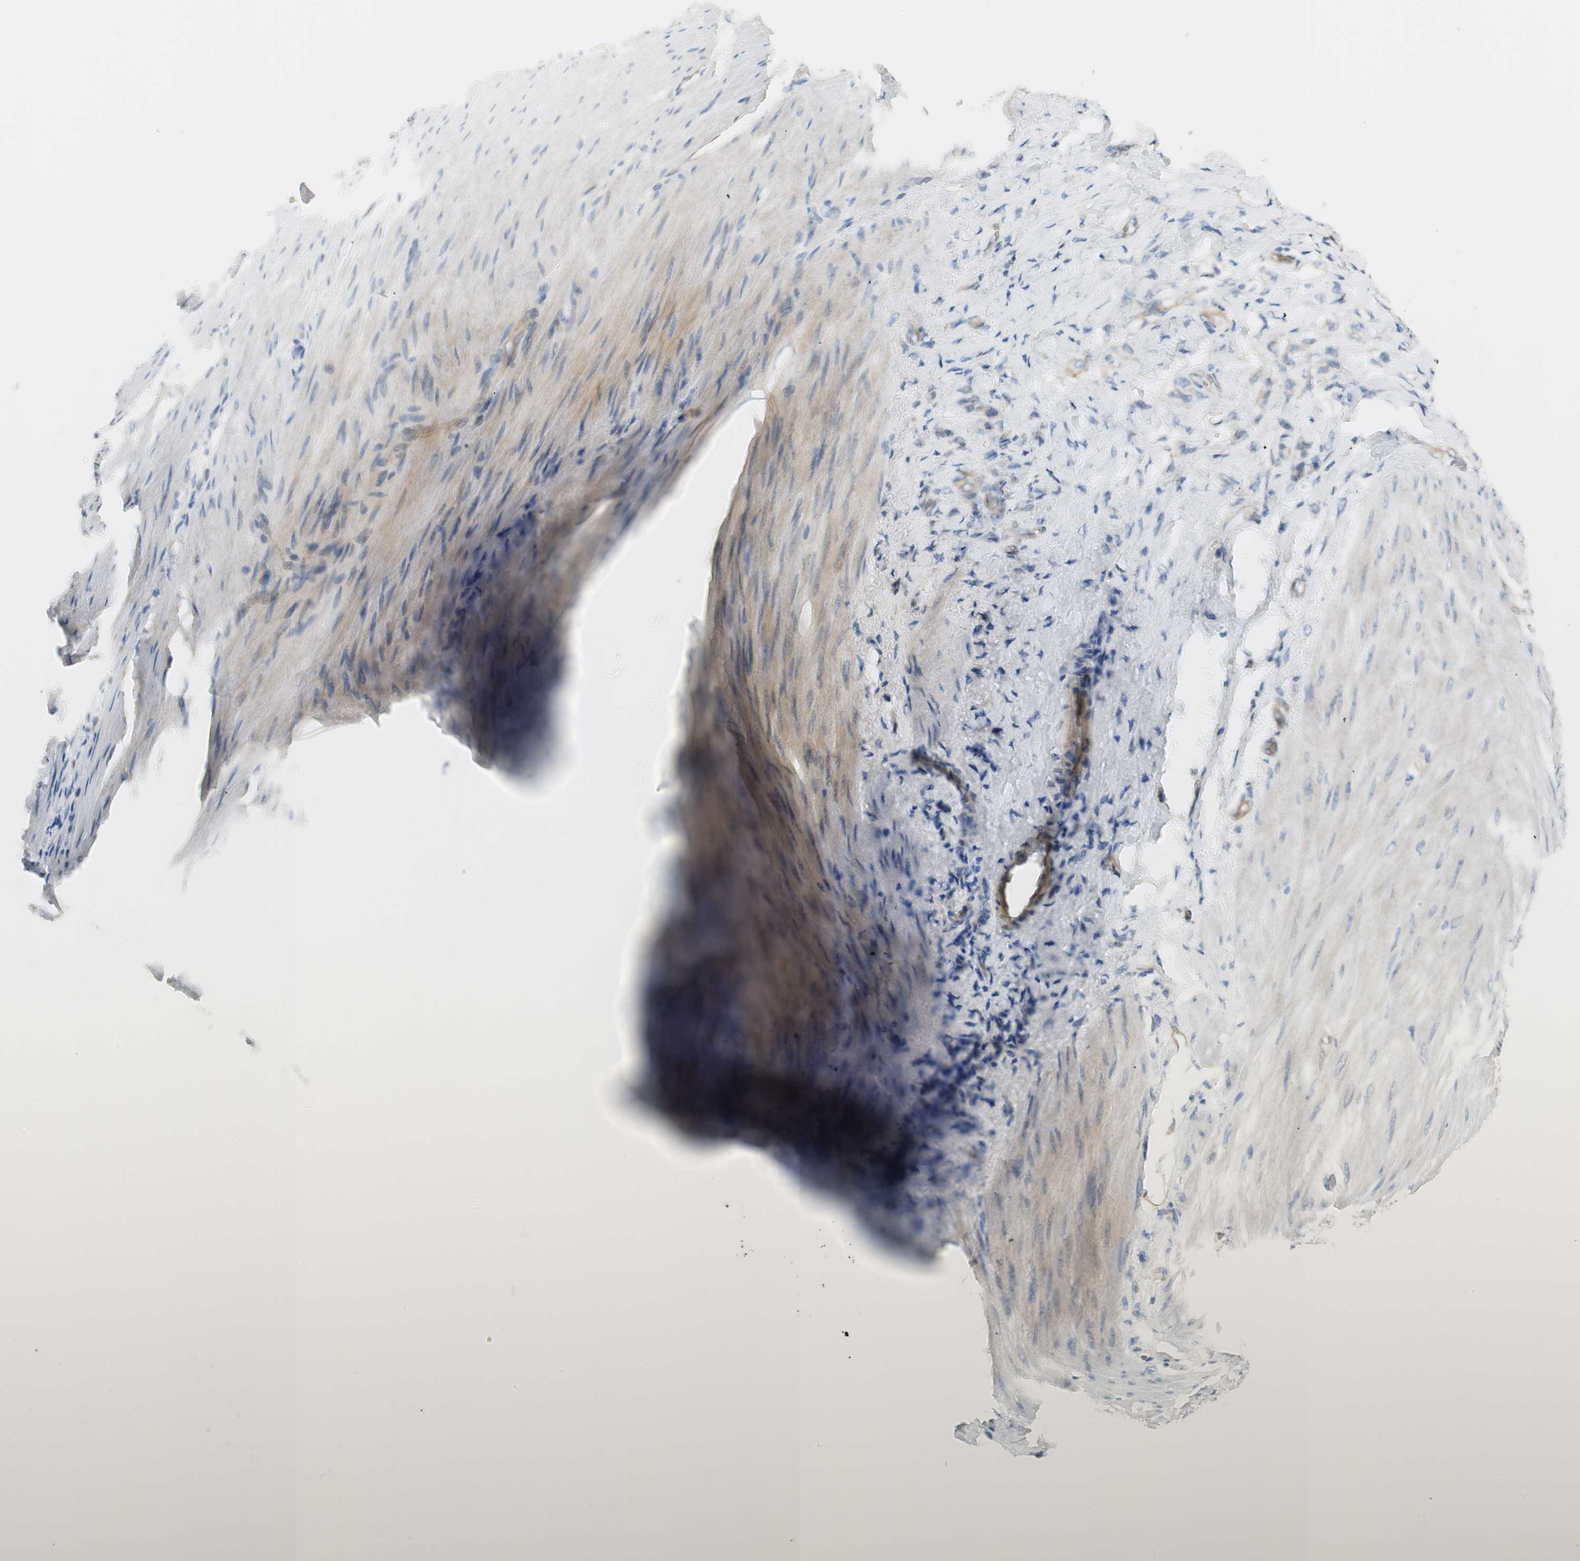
{"staining": {"intensity": "negative", "quantity": "none", "location": "none"}, "tissue": "stomach cancer", "cell_type": "Tumor cells", "image_type": "cancer", "snomed": [{"axis": "morphology", "description": "Adenocarcinoma, NOS"}, {"axis": "topography", "description": "Stomach"}], "caption": "This photomicrograph is of stomach cancer stained with IHC to label a protein in brown with the nuclei are counter-stained blue. There is no staining in tumor cells.", "gene": "CDK3", "patient": {"sex": "male", "age": 82}}